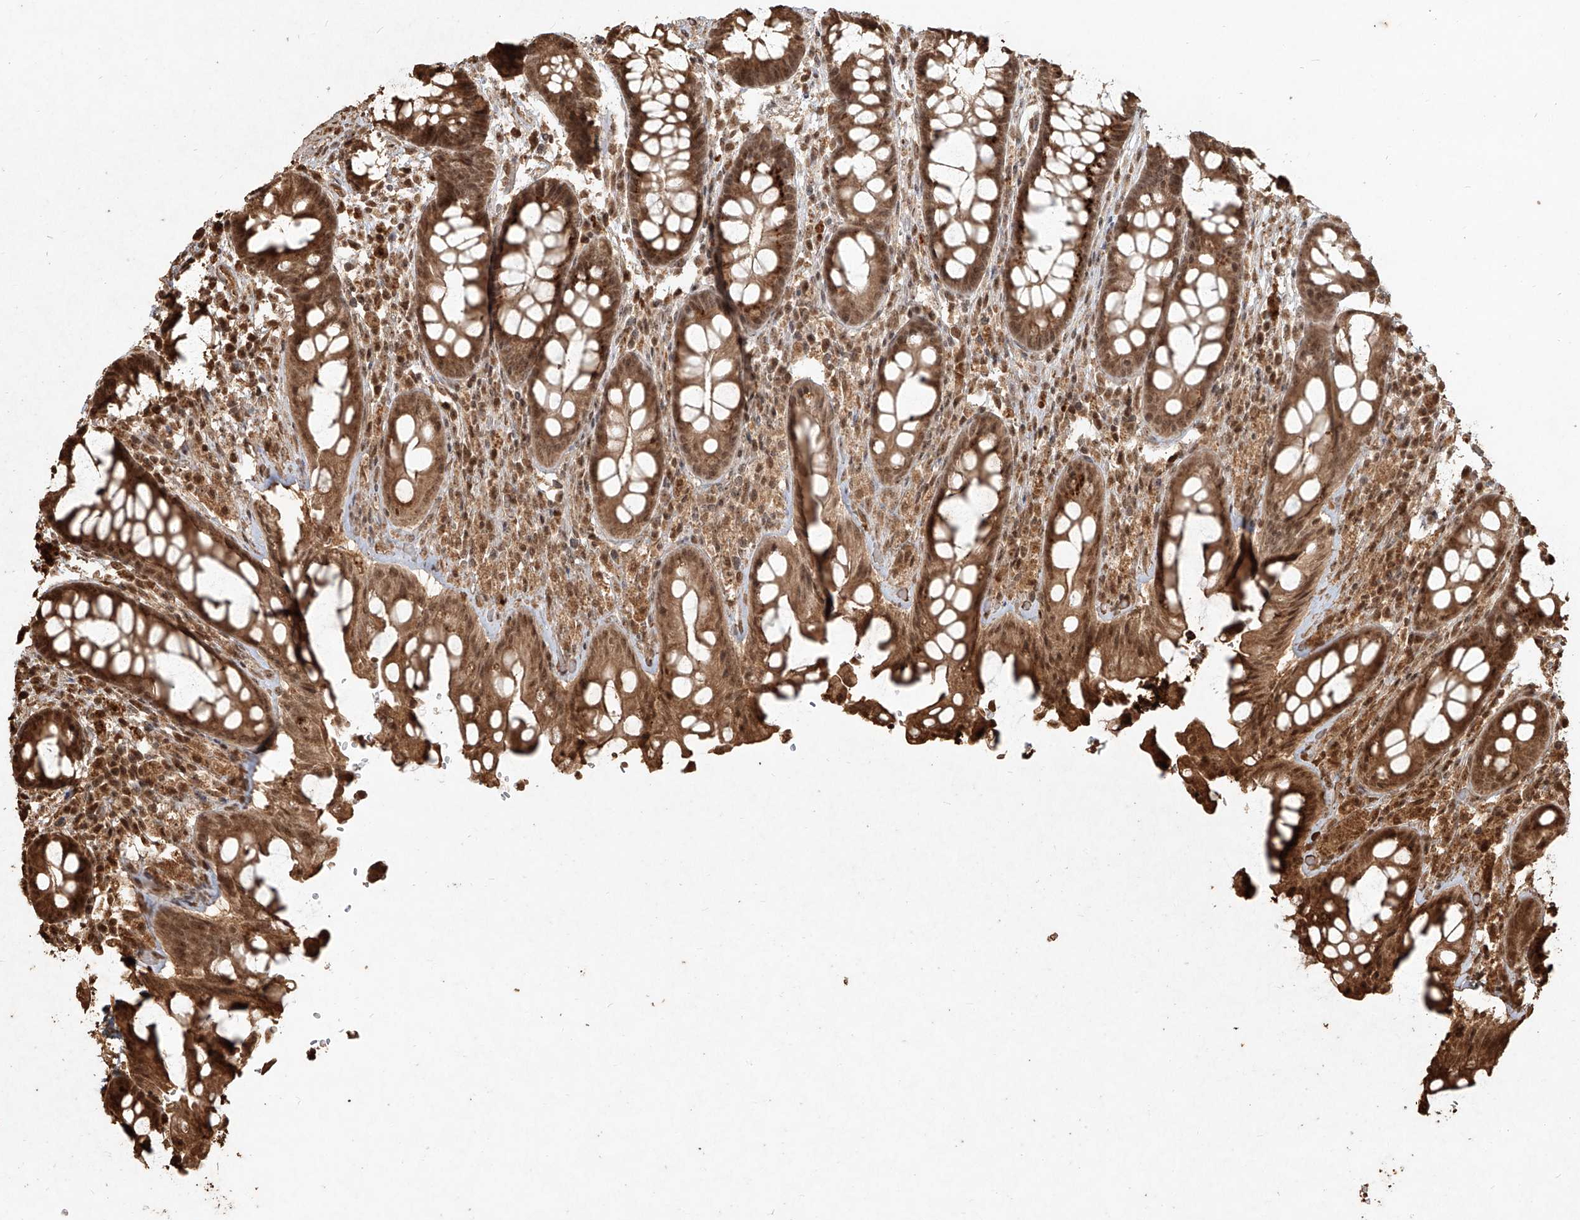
{"staining": {"intensity": "strong", "quantity": ">75%", "location": "cytoplasmic/membranous,nuclear"}, "tissue": "rectum", "cell_type": "Glandular cells", "image_type": "normal", "snomed": [{"axis": "morphology", "description": "Normal tissue, NOS"}, {"axis": "topography", "description": "Rectum"}], "caption": "Immunohistochemistry photomicrograph of benign human rectum stained for a protein (brown), which displays high levels of strong cytoplasmic/membranous,nuclear staining in approximately >75% of glandular cells.", "gene": "UBE2K", "patient": {"sex": "male", "age": 64}}